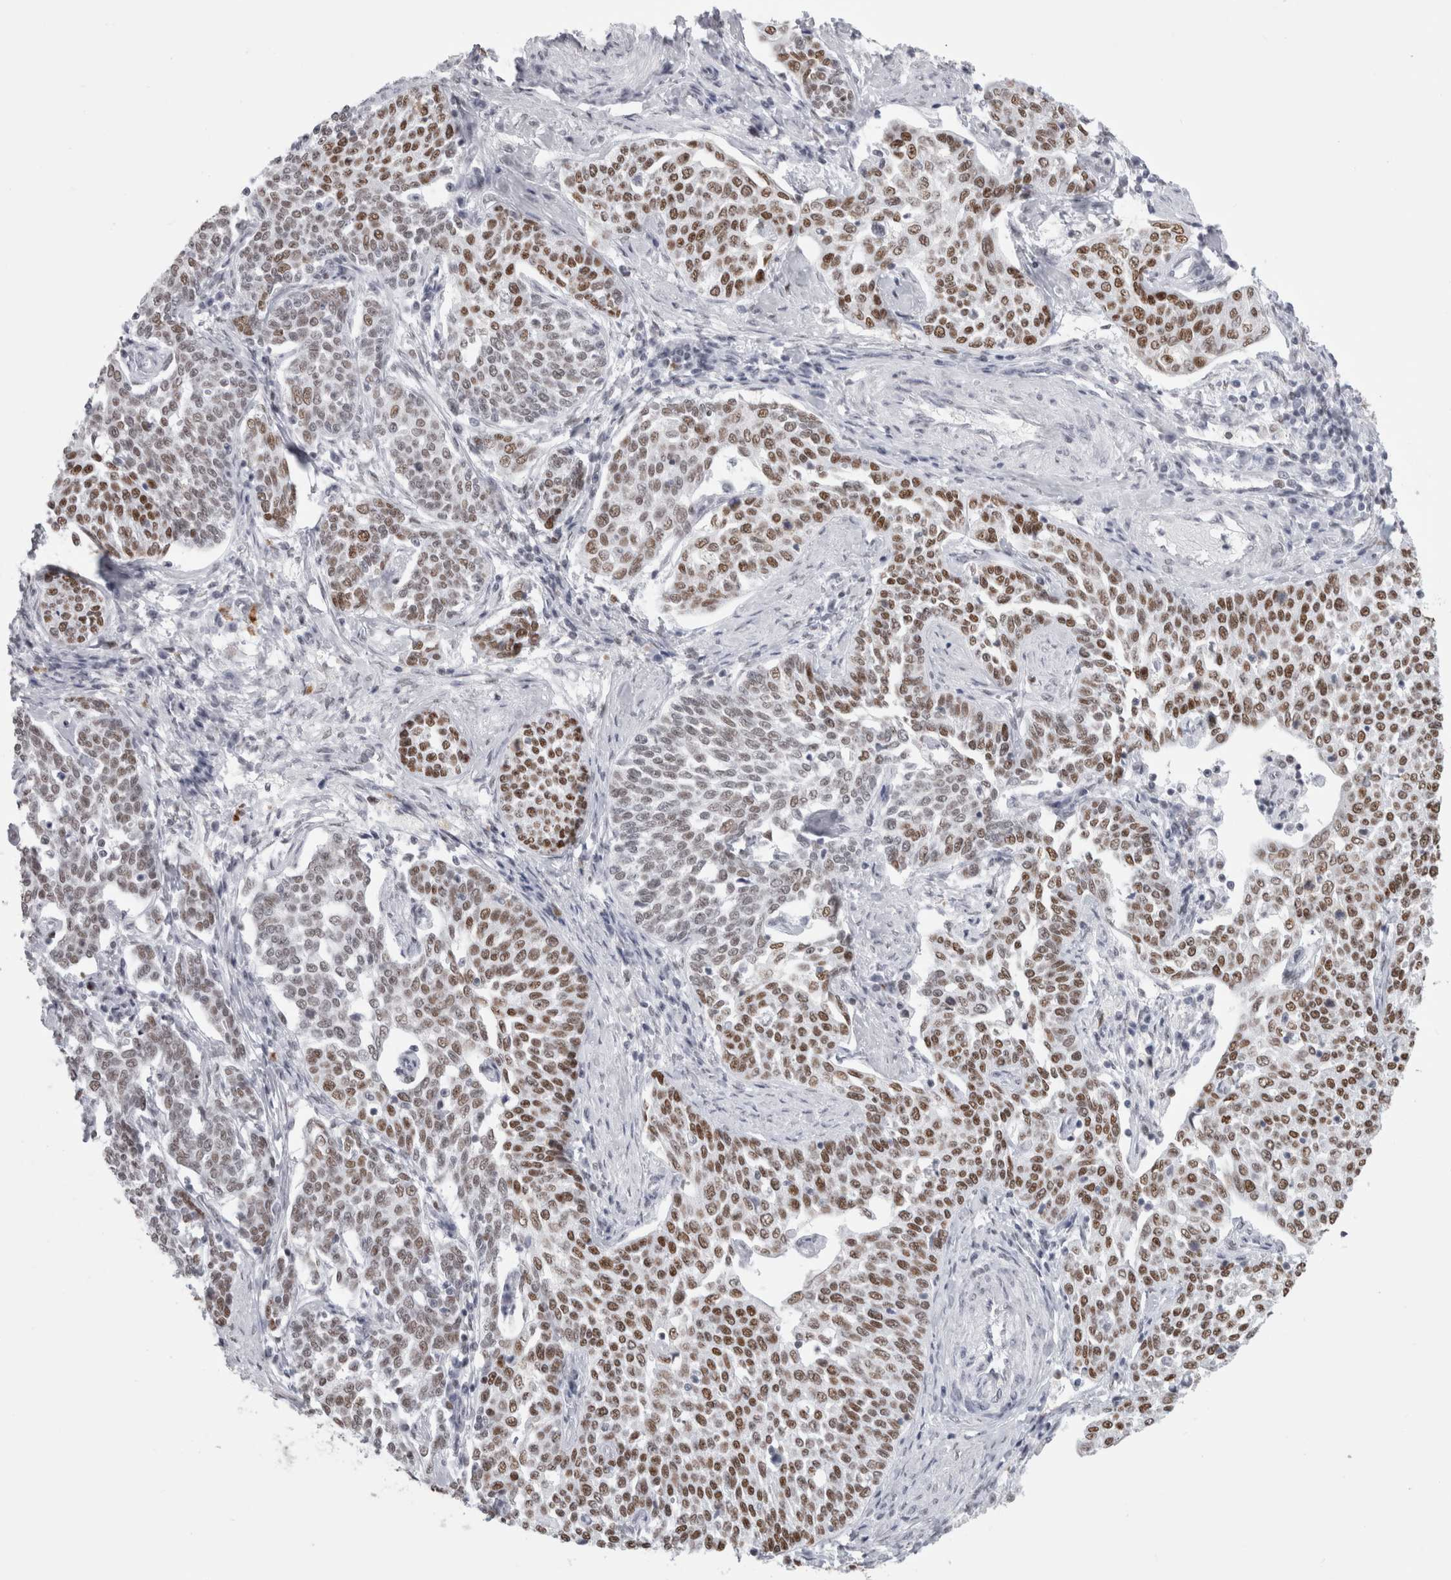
{"staining": {"intensity": "moderate", "quantity": ">75%", "location": "nuclear"}, "tissue": "cervical cancer", "cell_type": "Tumor cells", "image_type": "cancer", "snomed": [{"axis": "morphology", "description": "Squamous cell carcinoma, NOS"}, {"axis": "topography", "description": "Cervix"}], "caption": "Immunohistochemistry (IHC) image of neoplastic tissue: cervical squamous cell carcinoma stained using immunohistochemistry demonstrates medium levels of moderate protein expression localized specifically in the nuclear of tumor cells, appearing as a nuclear brown color.", "gene": "SMARCC1", "patient": {"sex": "female", "age": 34}}